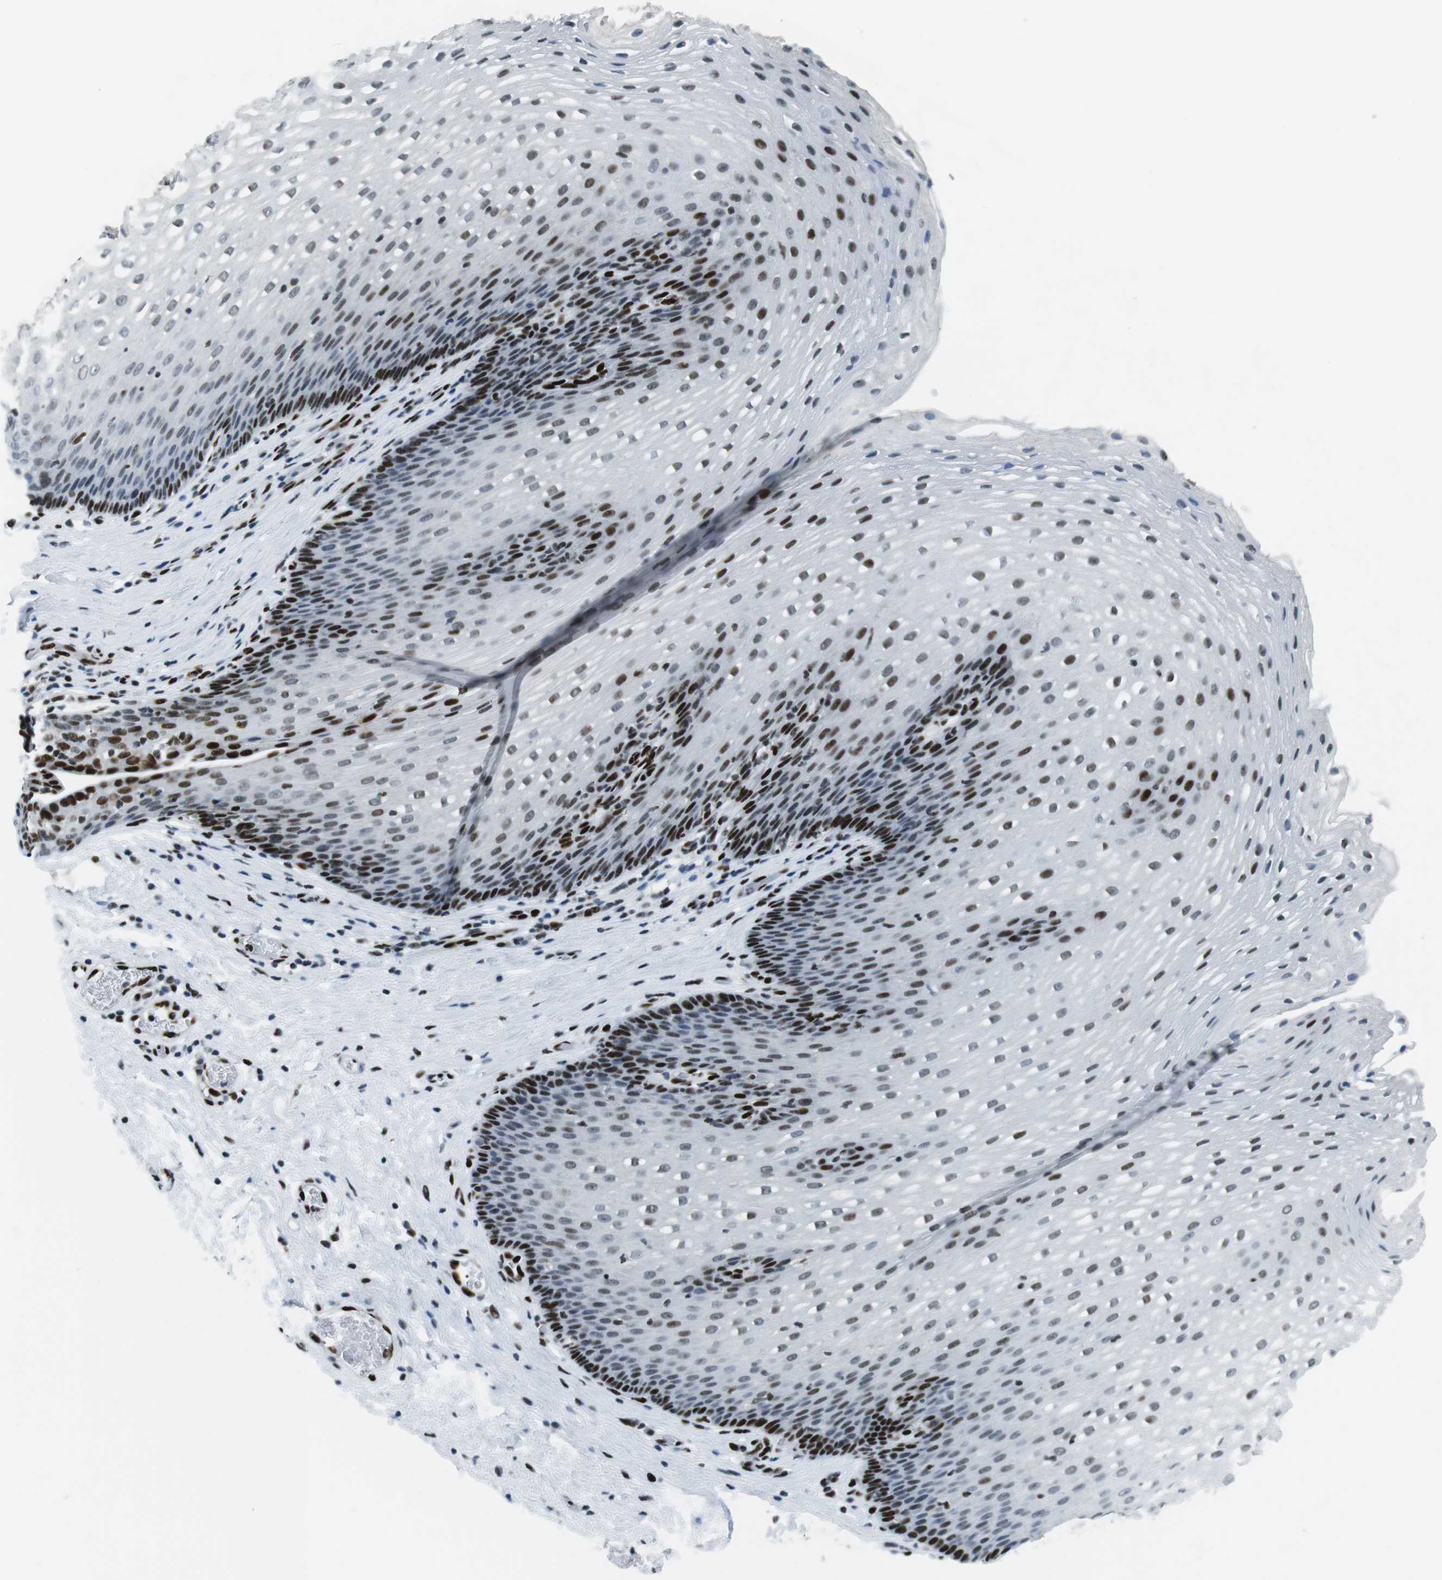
{"staining": {"intensity": "strong", "quantity": "<25%", "location": "nuclear"}, "tissue": "esophagus", "cell_type": "Squamous epithelial cells", "image_type": "normal", "snomed": [{"axis": "morphology", "description": "Normal tissue, NOS"}, {"axis": "topography", "description": "Esophagus"}], "caption": "Human esophagus stained for a protein (brown) reveals strong nuclear positive expression in about <25% of squamous epithelial cells.", "gene": "PML", "patient": {"sex": "male", "age": 48}}